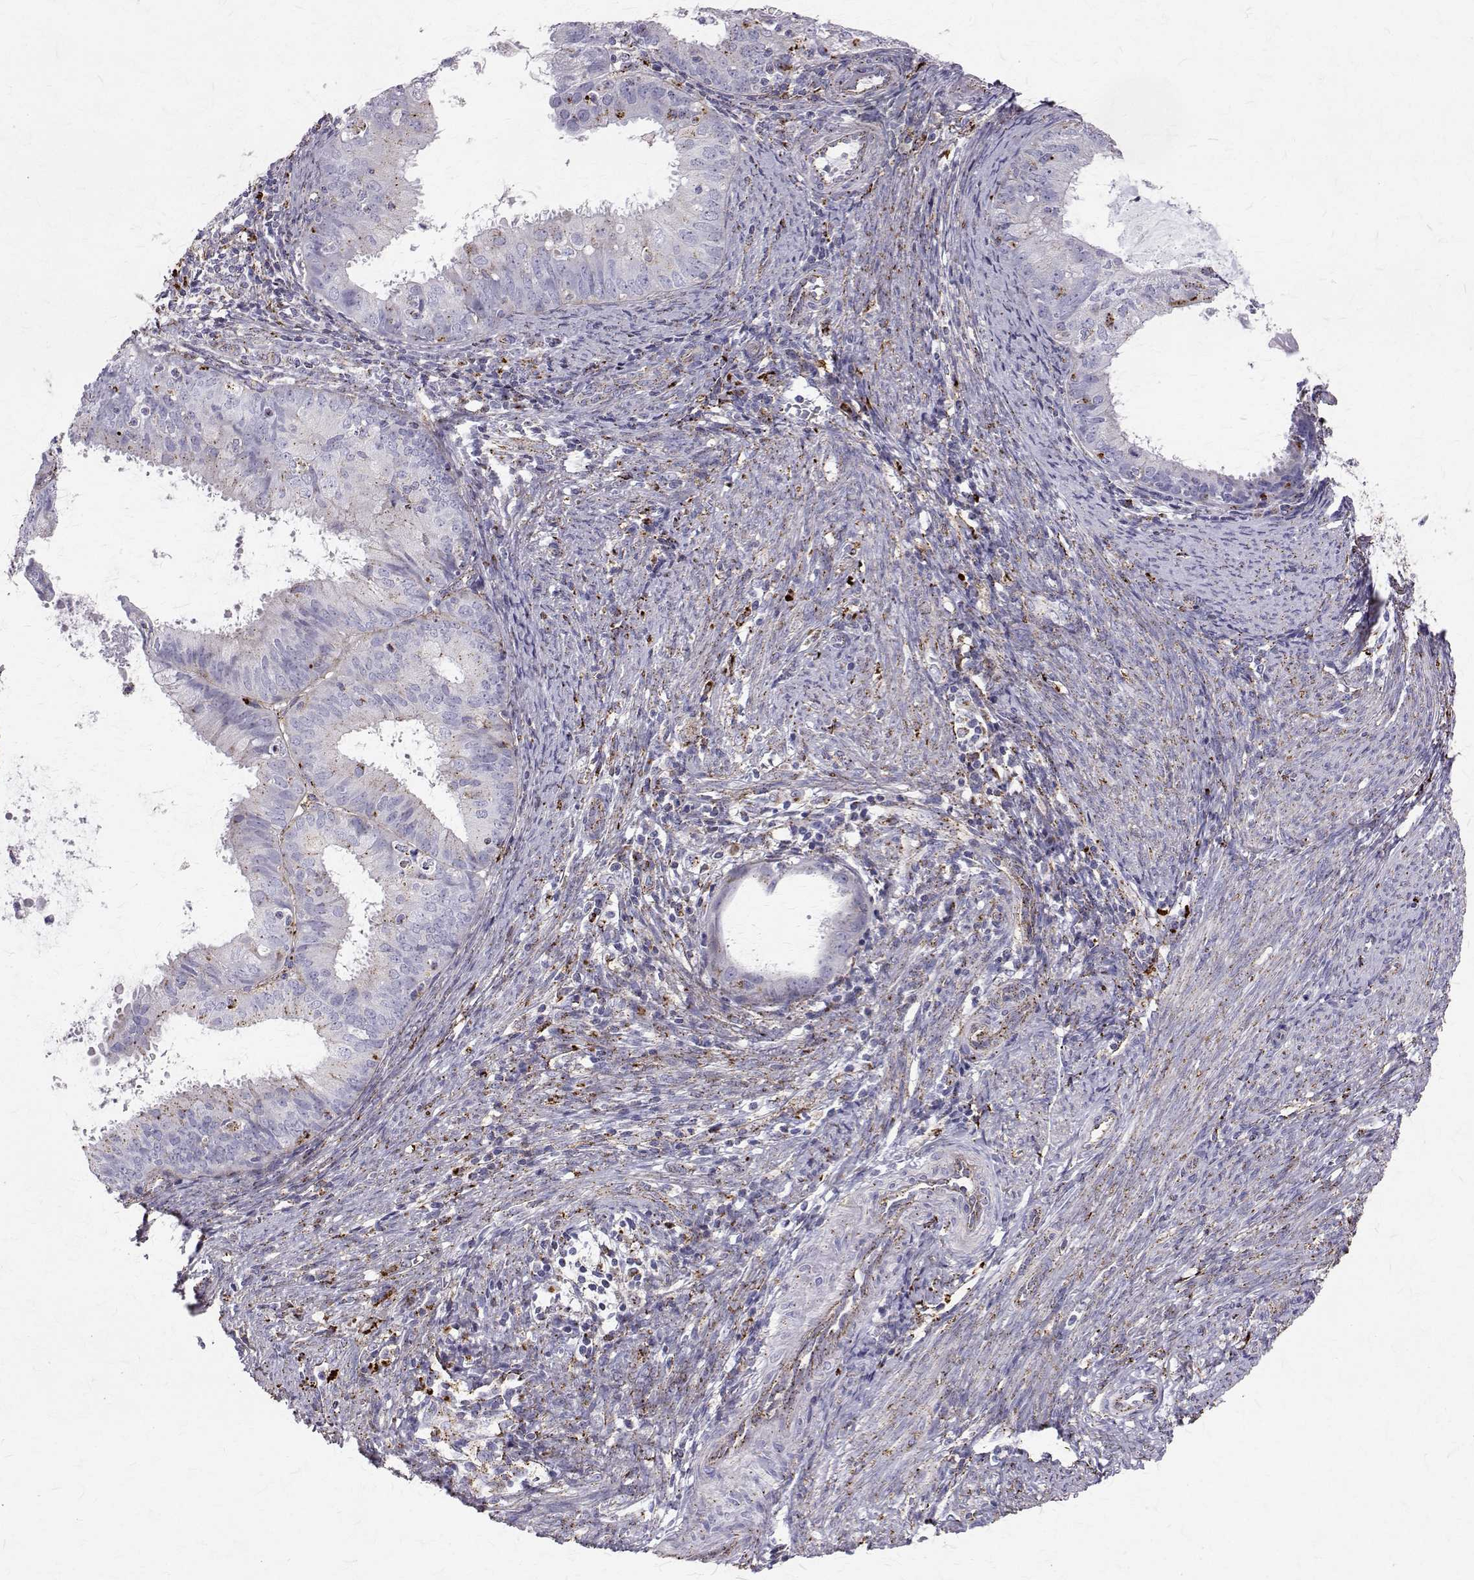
{"staining": {"intensity": "negative", "quantity": "none", "location": "none"}, "tissue": "endometrial cancer", "cell_type": "Tumor cells", "image_type": "cancer", "snomed": [{"axis": "morphology", "description": "Adenocarcinoma, NOS"}, {"axis": "topography", "description": "Endometrium"}], "caption": "There is no significant staining in tumor cells of adenocarcinoma (endometrial).", "gene": "TPP1", "patient": {"sex": "female", "age": 57}}